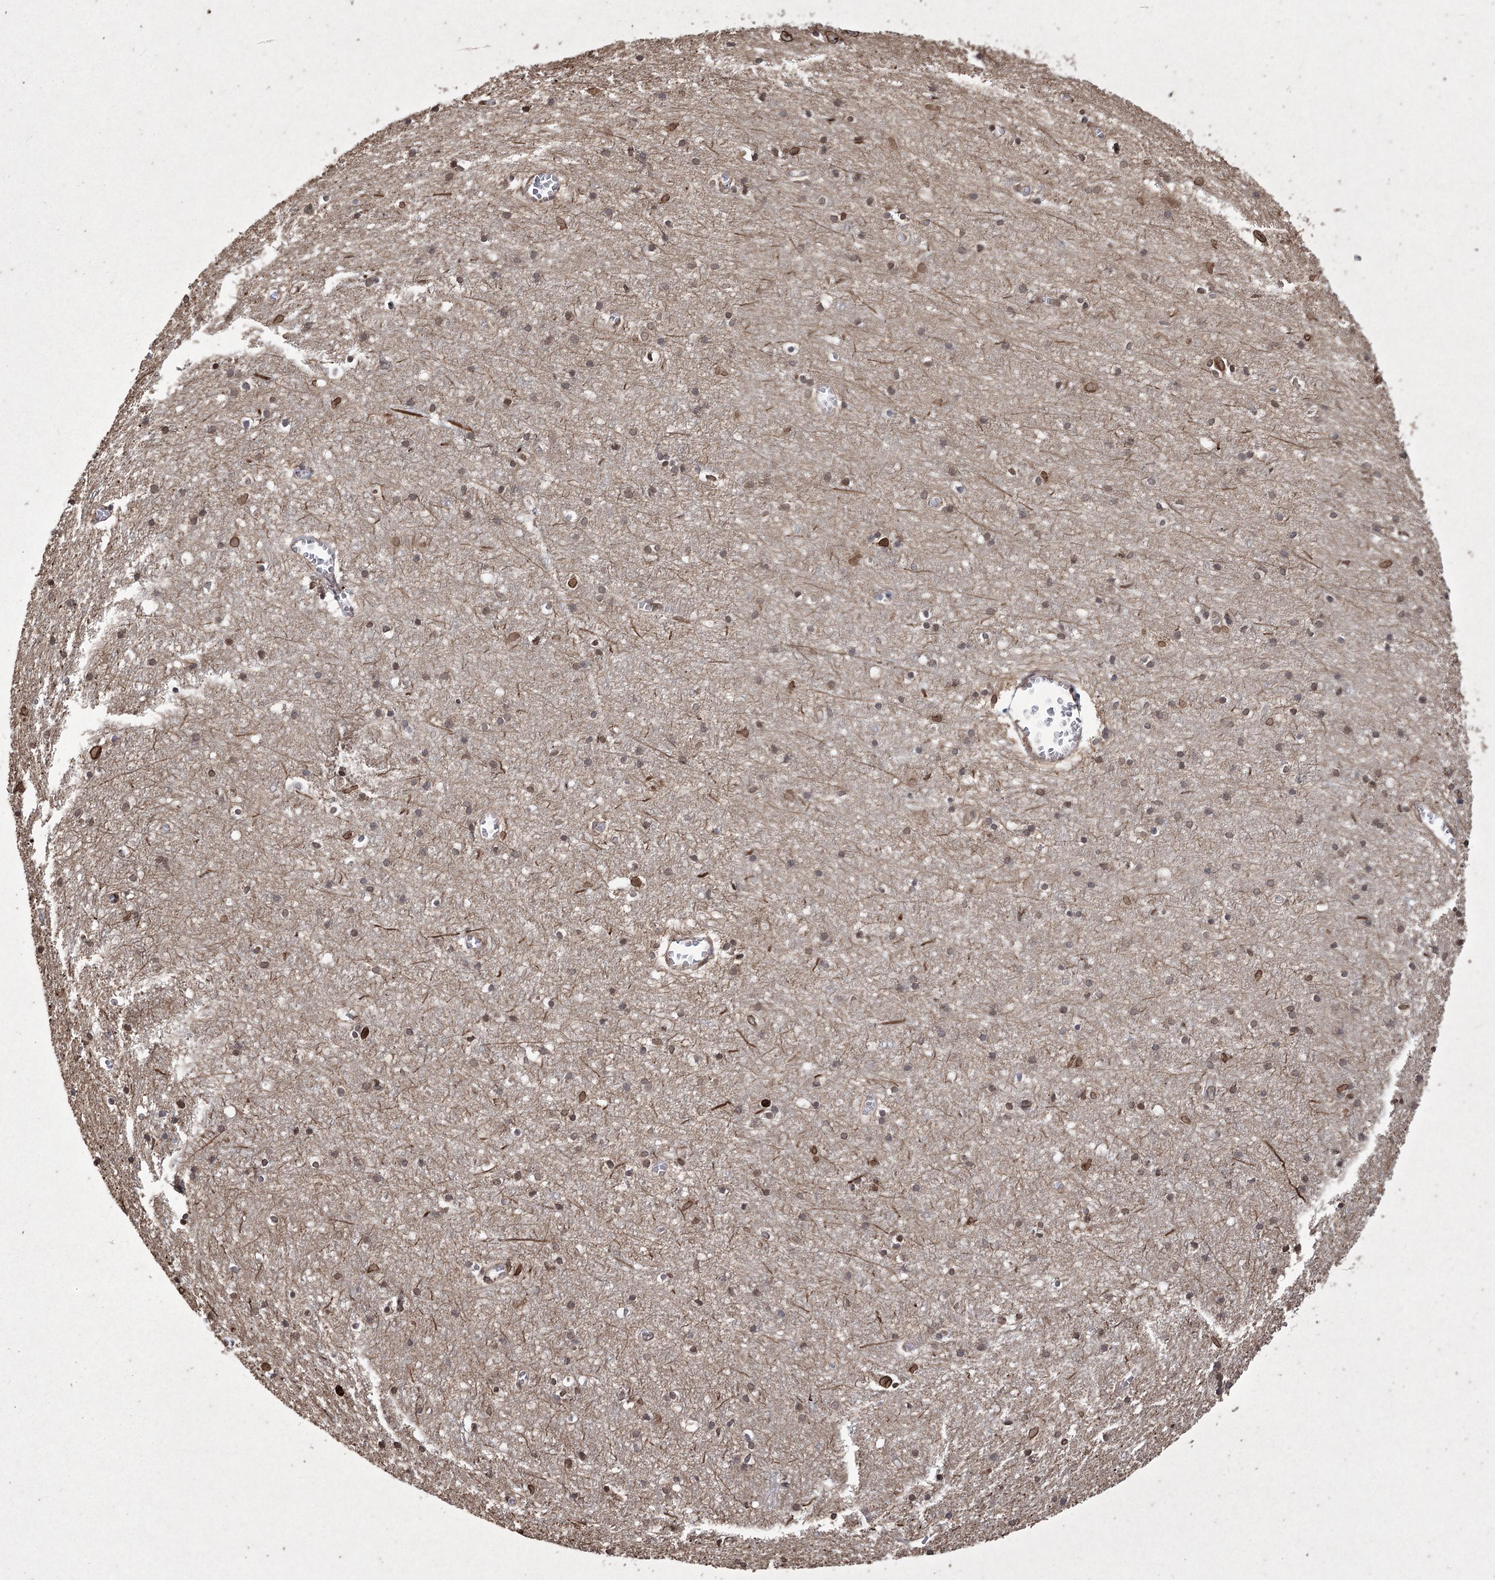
{"staining": {"intensity": "moderate", "quantity": ">75%", "location": "cytoplasmic/membranous"}, "tissue": "cerebral cortex", "cell_type": "Endothelial cells", "image_type": "normal", "snomed": [{"axis": "morphology", "description": "Normal tissue, NOS"}, {"axis": "topography", "description": "Cerebral cortex"}], "caption": "Cerebral cortex stained with IHC reveals moderate cytoplasmic/membranous staining in about >75% of endothelial cells.", "gene": "PRC1", "patient": {"sex": "female", "age": 64}}